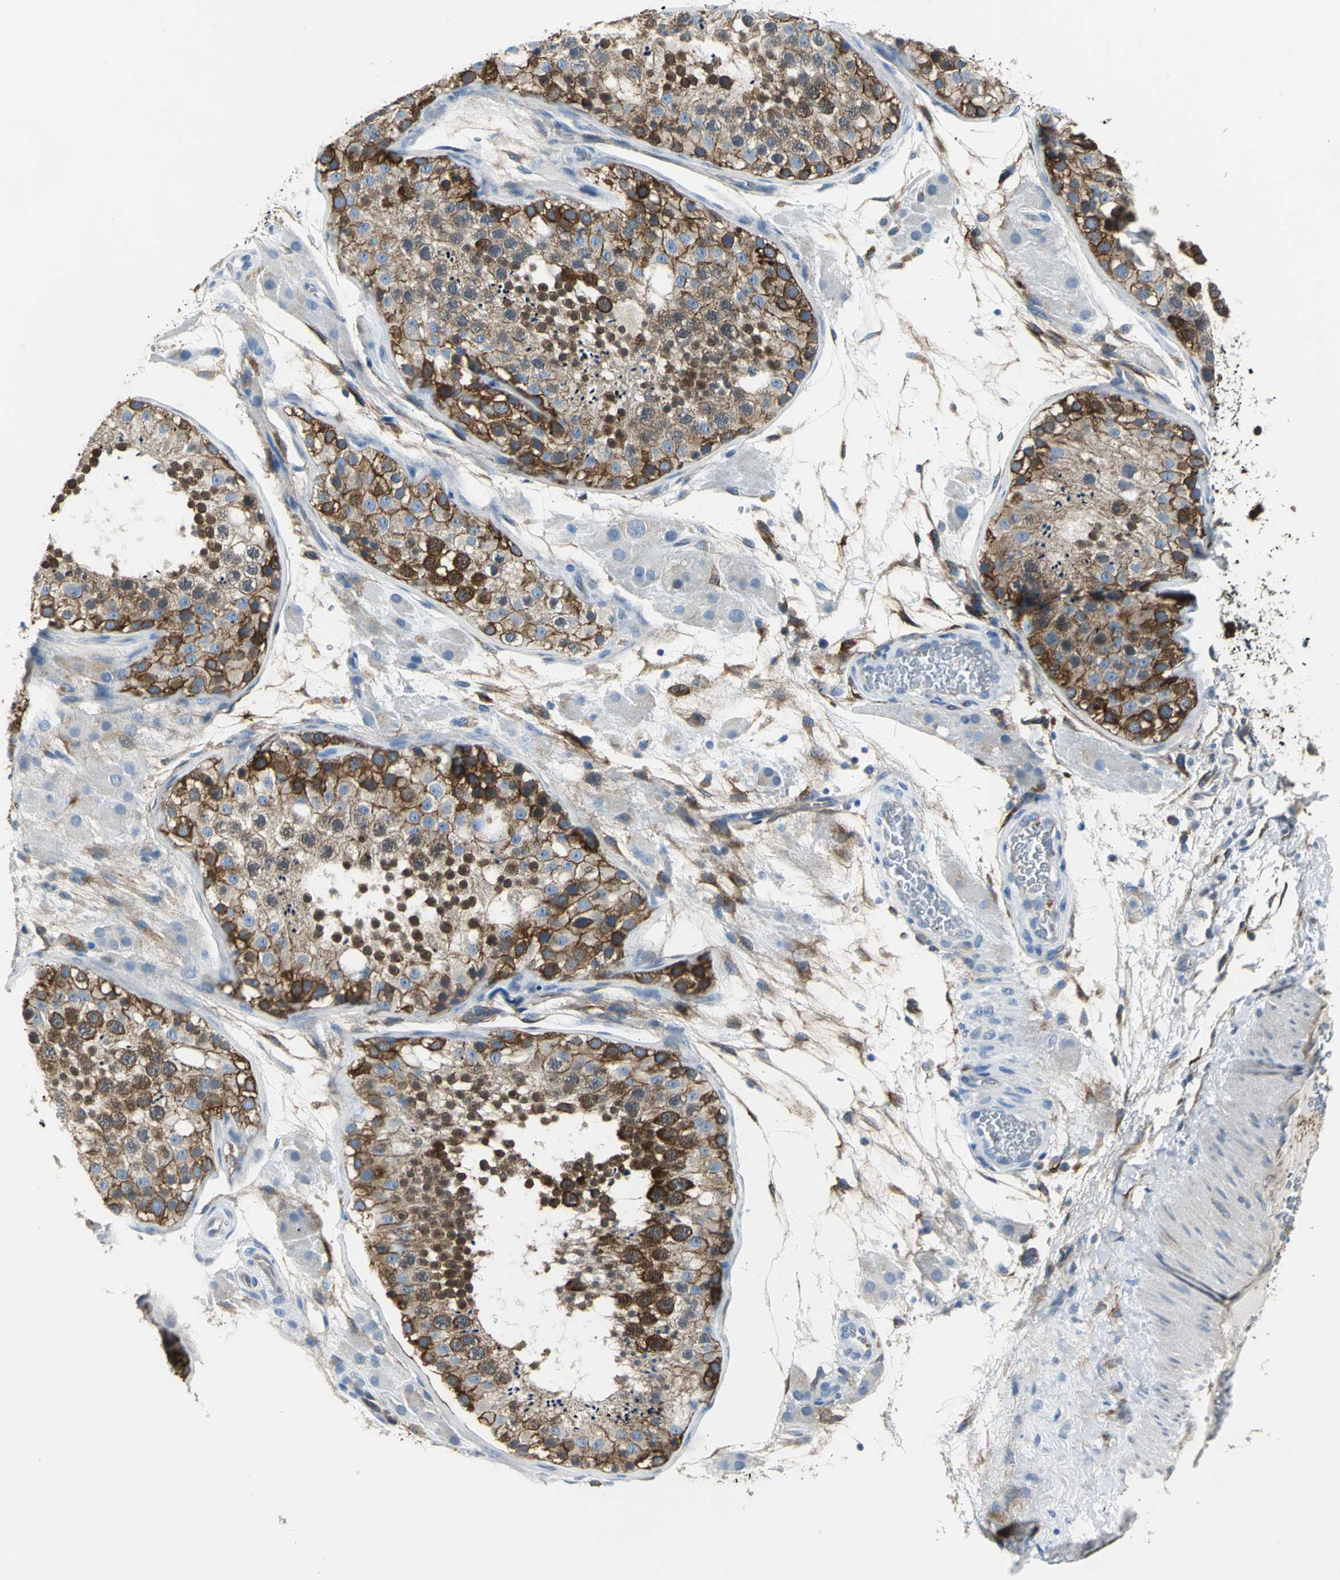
{"staining": {"intensity": "strong", "quantity": ">75%", "location": "cytoplasmic/membranous,nuclear"}, "tissue": "testis", "cell_type": "Cells in seminiferous ducts", "image_type": "normal", "snomed": [{"axis": "morphology", "description": "Normal tissue, NOS"}, {"axis": "topography", "description": "Testis"}], "caption": "Benign testis exhibits strong cytoplasmic/membranous,nuclear staining in approximately >75% of cells in seminiferous ducts (DAB (3,3'-diaminobenzidine) = brown stain, brightfield microscopy at high magnification)..", "gene": "ENSG00000285130", "patient": {"sex": "male", "age": 26}}